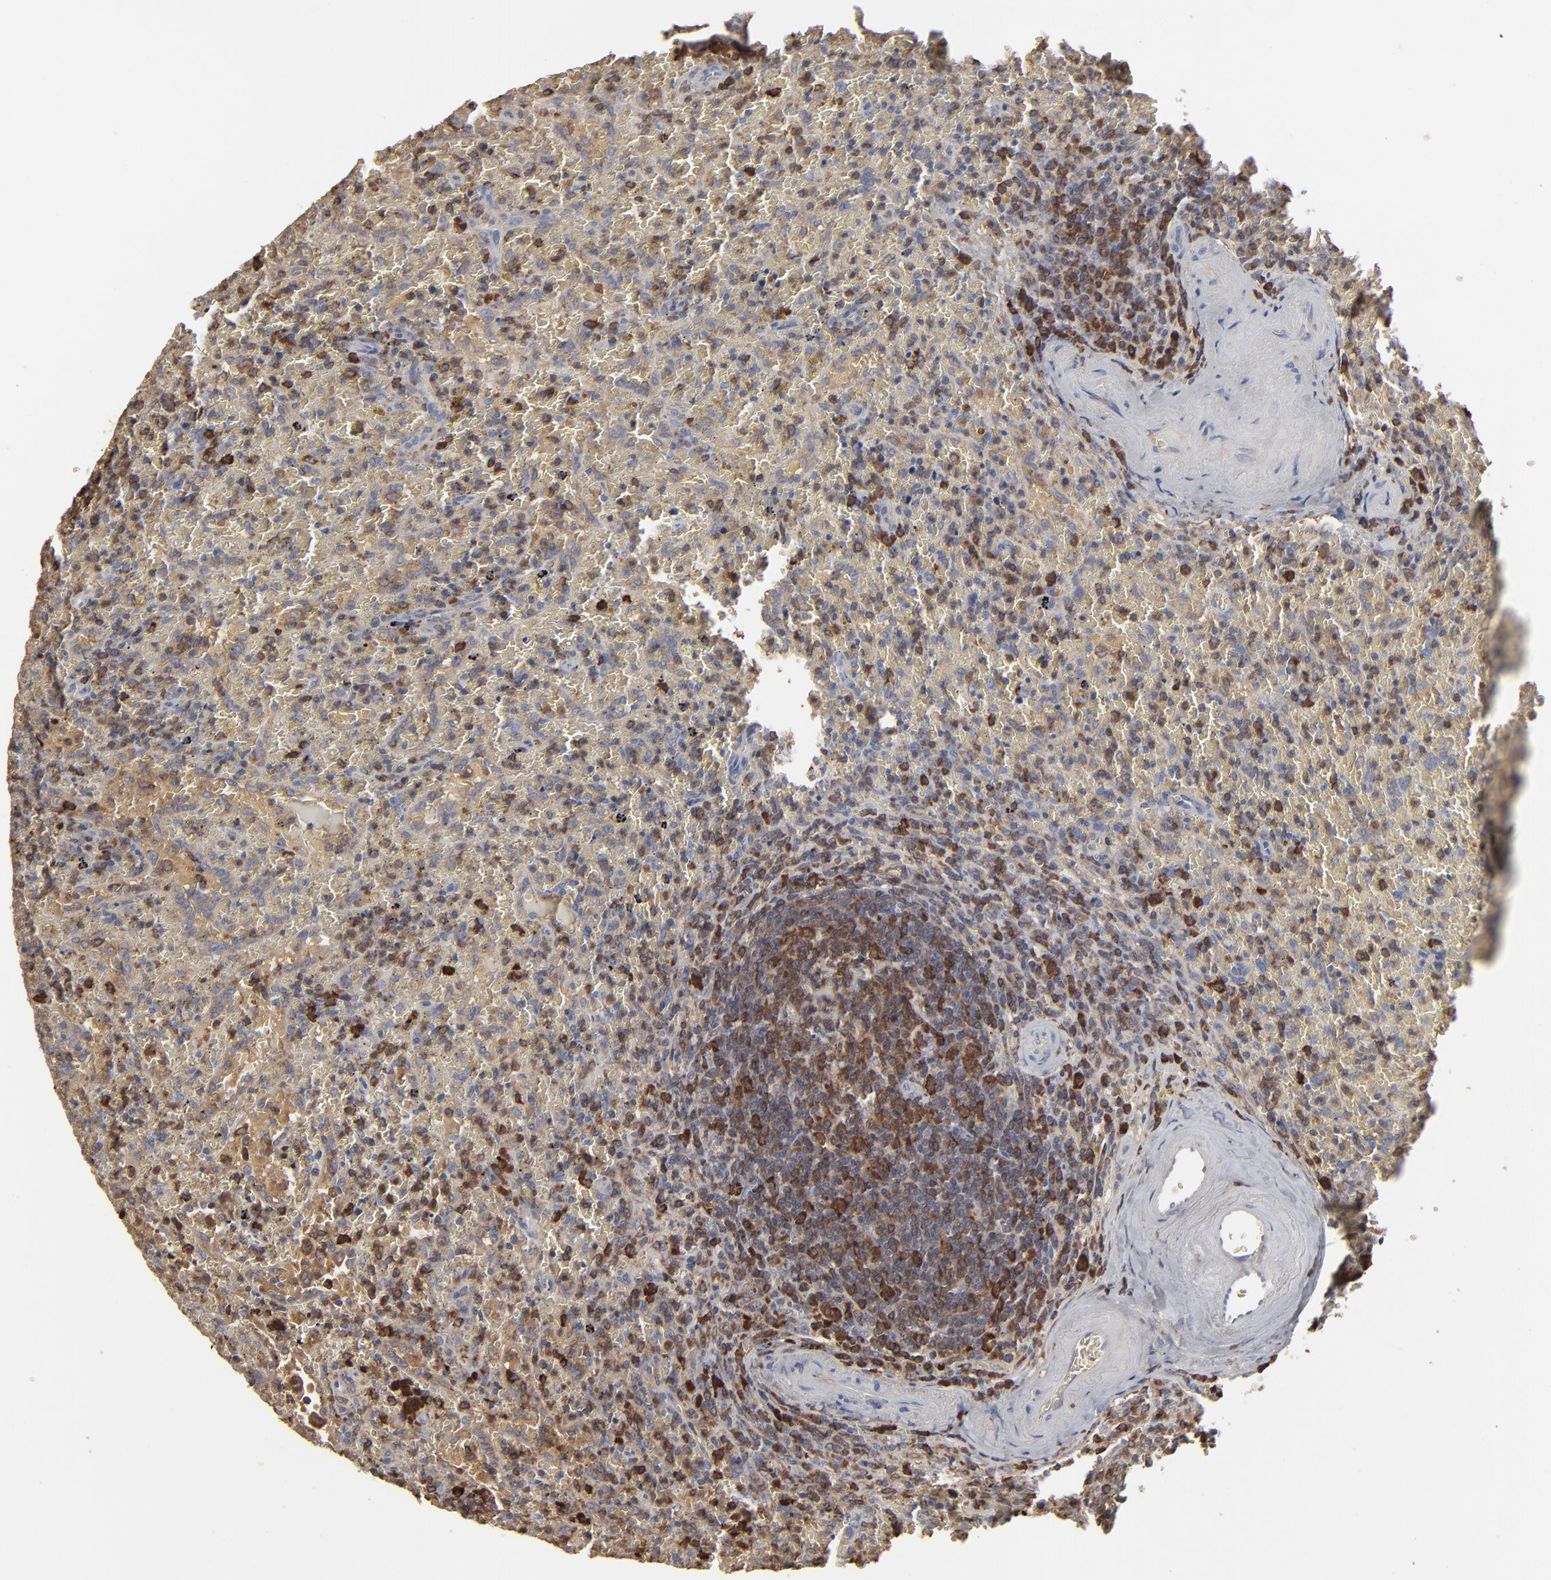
{"staining": {"intensity": "moderate", "quantity": ">75%", "location": "cytoplasmic/membranous"}, "tissue": "lymphoma", "cell_type": "Tumor cells", "image_type": "cancer", "snomed": [{"axis": "morphology", "description": "Malignant lymphoma, non-Hodgkin's type, High grade"}, {"axis": "topography", "description": "Spleen"}, {"axis": "topography", "description": "Lymph node"}], "caption": "Immunohistochemical staining of human lymphoma reveals medium levels of moderate cytoplasmic/membranous expression in about >75% of tumor cells.", "gene": "NME1-NME2", "patient": {"sex": "female", "age": 70}}